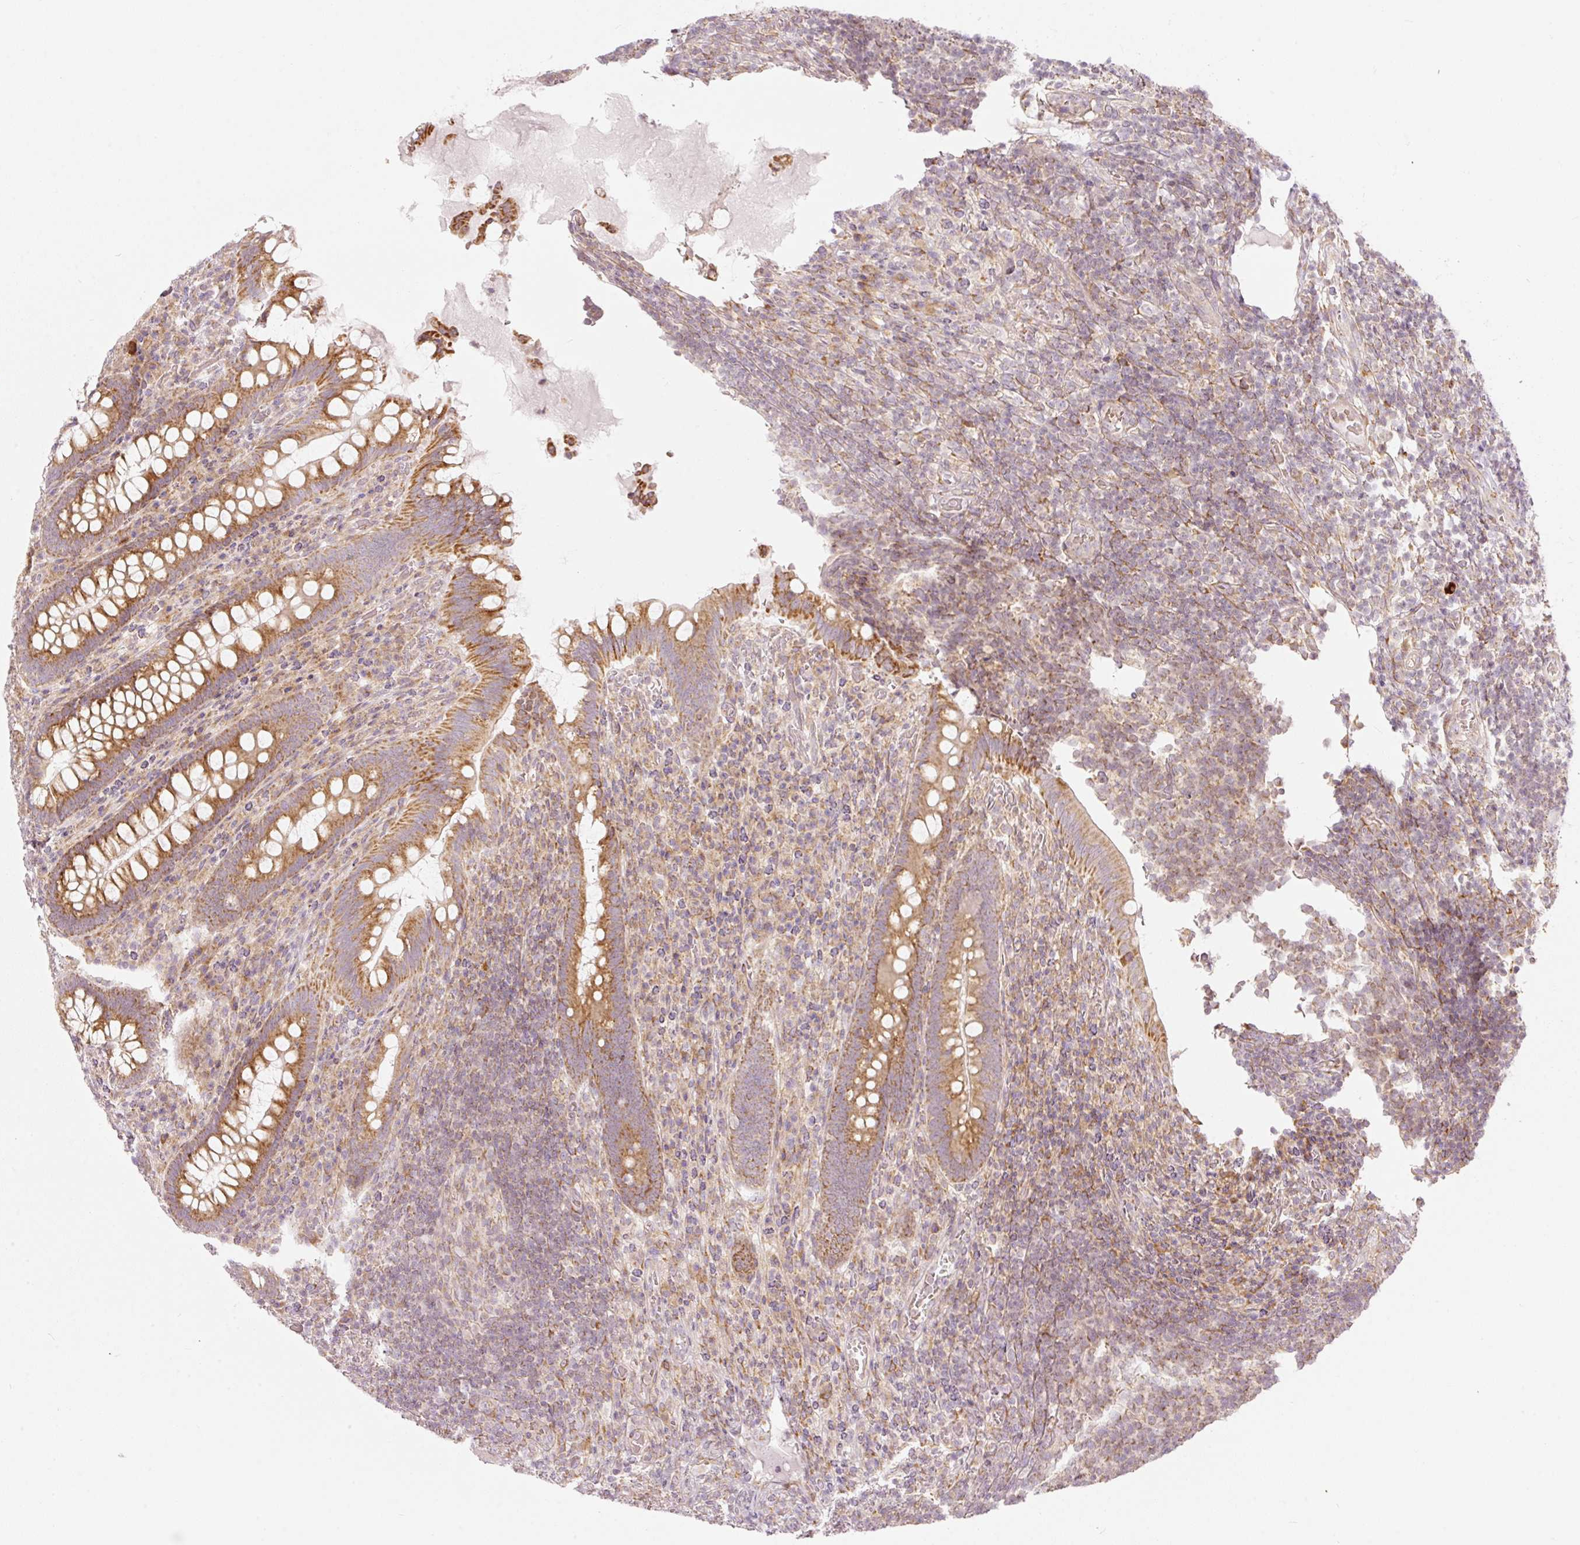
{"staining": {"intensity": "moderate", "quantity": ">75%", "location": "cytoplasmic/membranous"}, "tissue": "appendix", "cell_type": "Glandular cells", "image_type": "normal", "snomed": [{"axis": "morphology", "description": "Normal tissue, NOS"}, {"axis": "topography", "description": "Appendix"}], "caption": "This is an image of immunohistochemistry staining of benign appendix, which shows moderate positivity in the cytoplasmic/membranous of glandular cells.", "gene": "SNAPC5", "patient": {"sex": "female", "age": 43}}